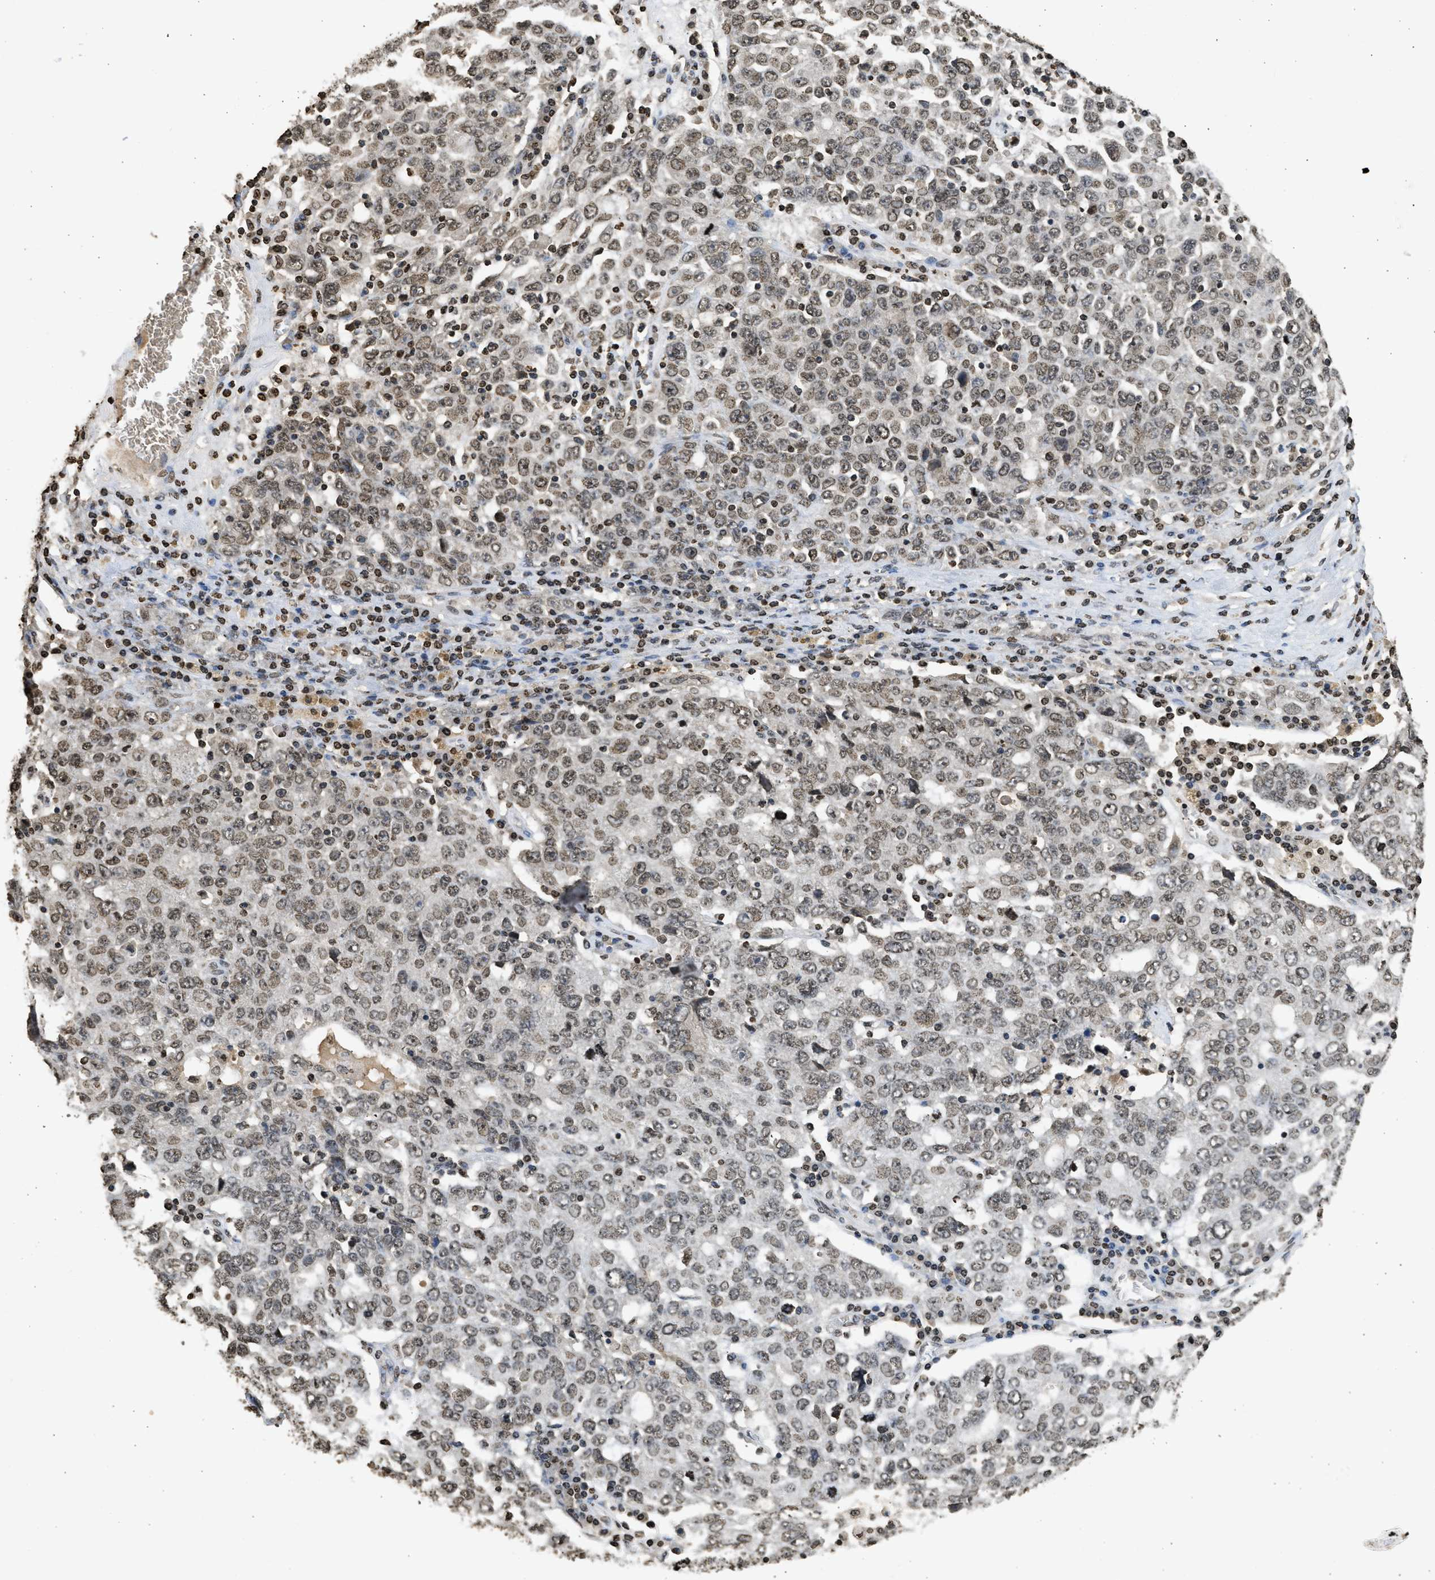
{"staining": {"intensity": "weak", "quantity": ">75%", "location": "nuclear"}, "tissue": "ovarian cancer", "cell_type": "Tumor cells", "image_type": "cancer", "snomed": [{"axis": "morphology", "description": "Carcinoma, endometroid"}, {"axis": "topography", "description": "Ovary"}], "caption": "Protein staining shows weak nuclear positivity in approximately >75% of tumor cells in endometroid carcinoma (ovarian). Using DAB (brown) and hematoxylin (blue) stains, captured at high magnification using brightfield microscopy.", "gene": "RRAGC", "patient": {"sex": "female", "age": 62}}